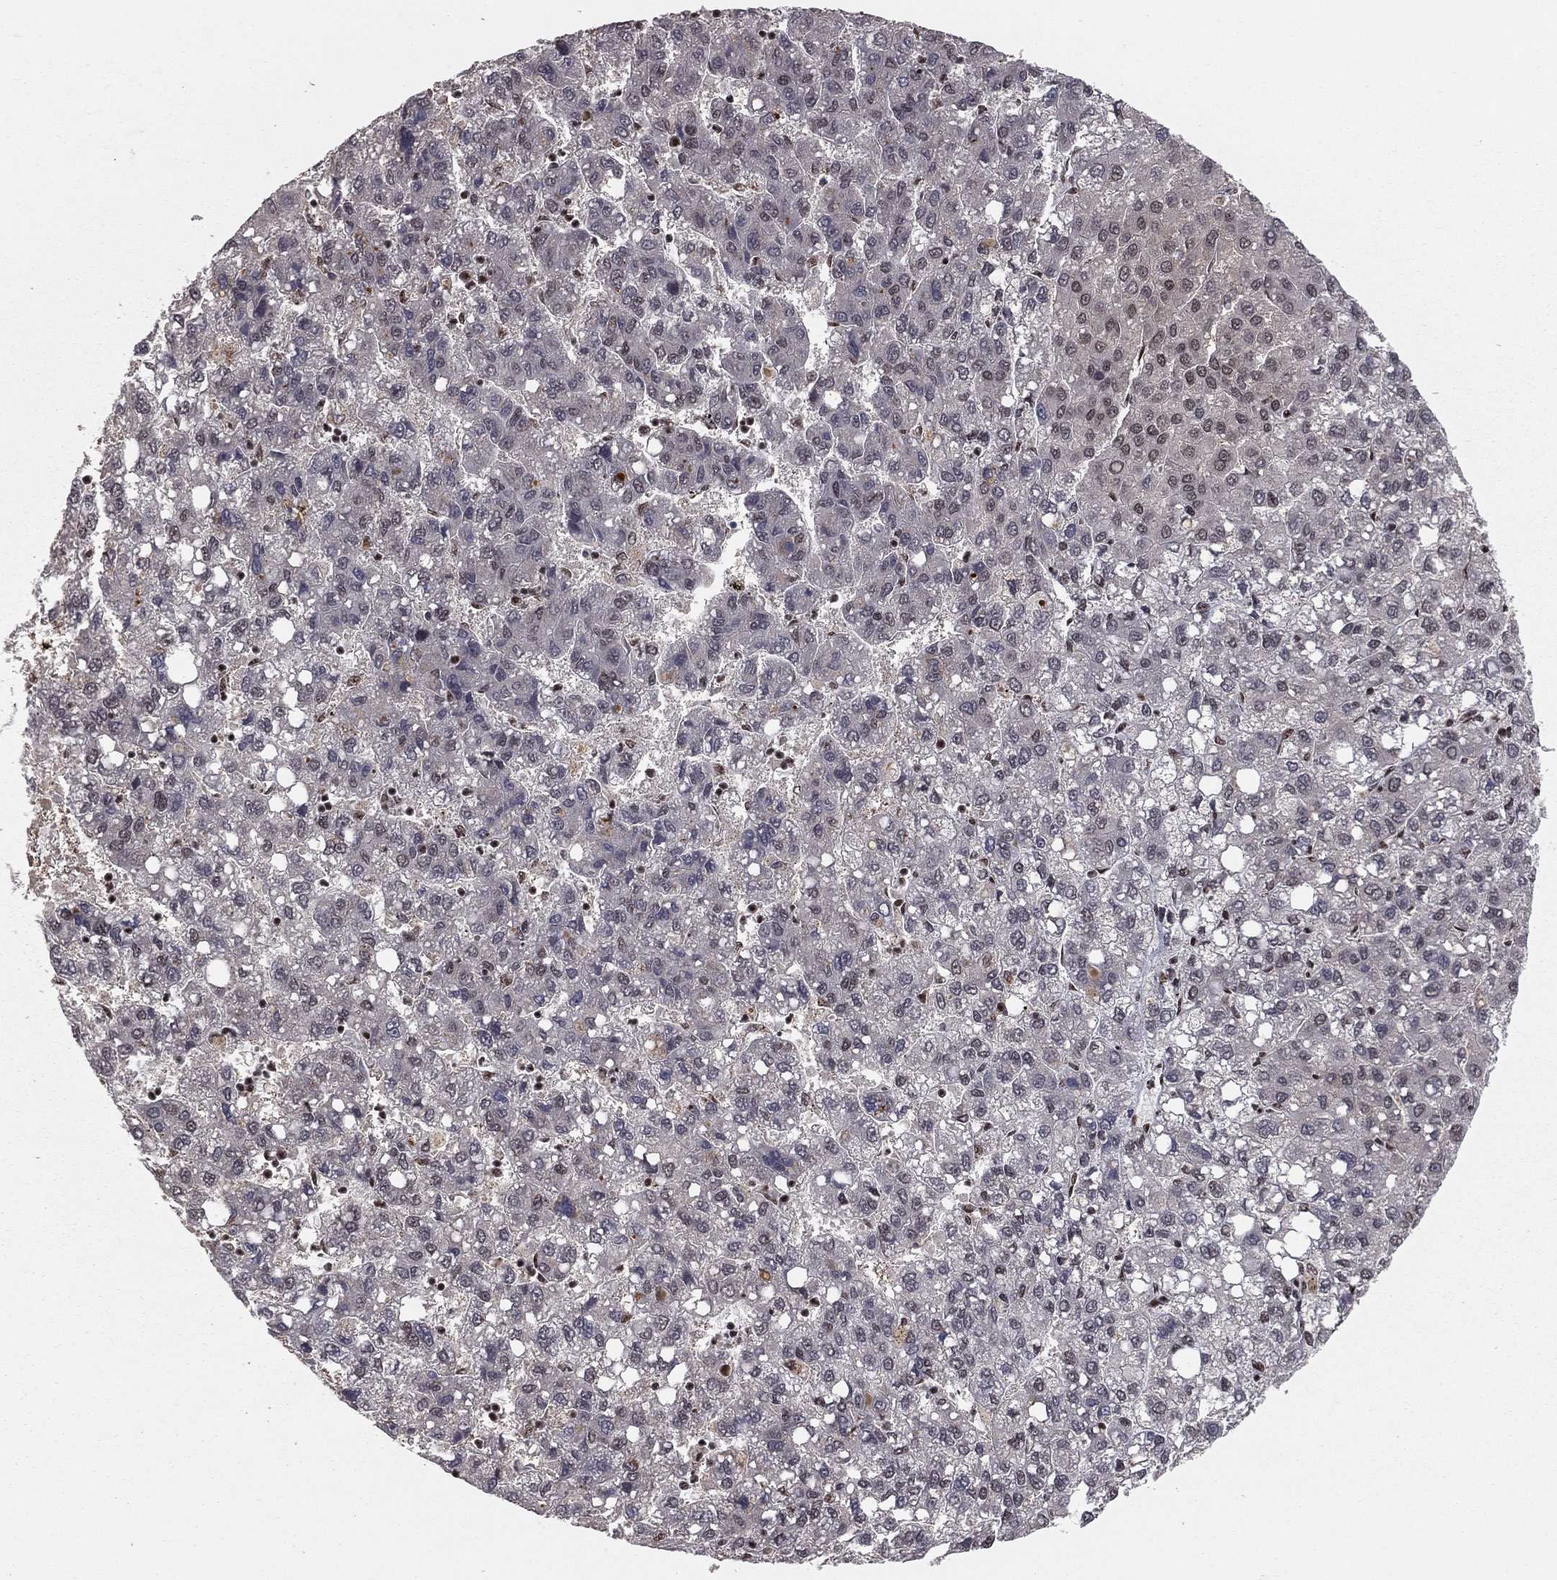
{"staining": {"intensity": "negative", "quantity": "none", "location": "none"}, "tissue": "liver cancer", "cell_type": "Tumor cells", "image_type": "cancer", "snomed": [{"axis": "morphology", "description": "Carcinoma, Hepatocellular, NOS"}, {"axis": "topography", "description": "Liver"}], "caption": "This is an immunohistochemistry image of liver cancer (hepatocellular carcinoma). There is no expression in tumor cells.", "gene": "NFYB", "patient": {"sex": "female", "age": 82}}